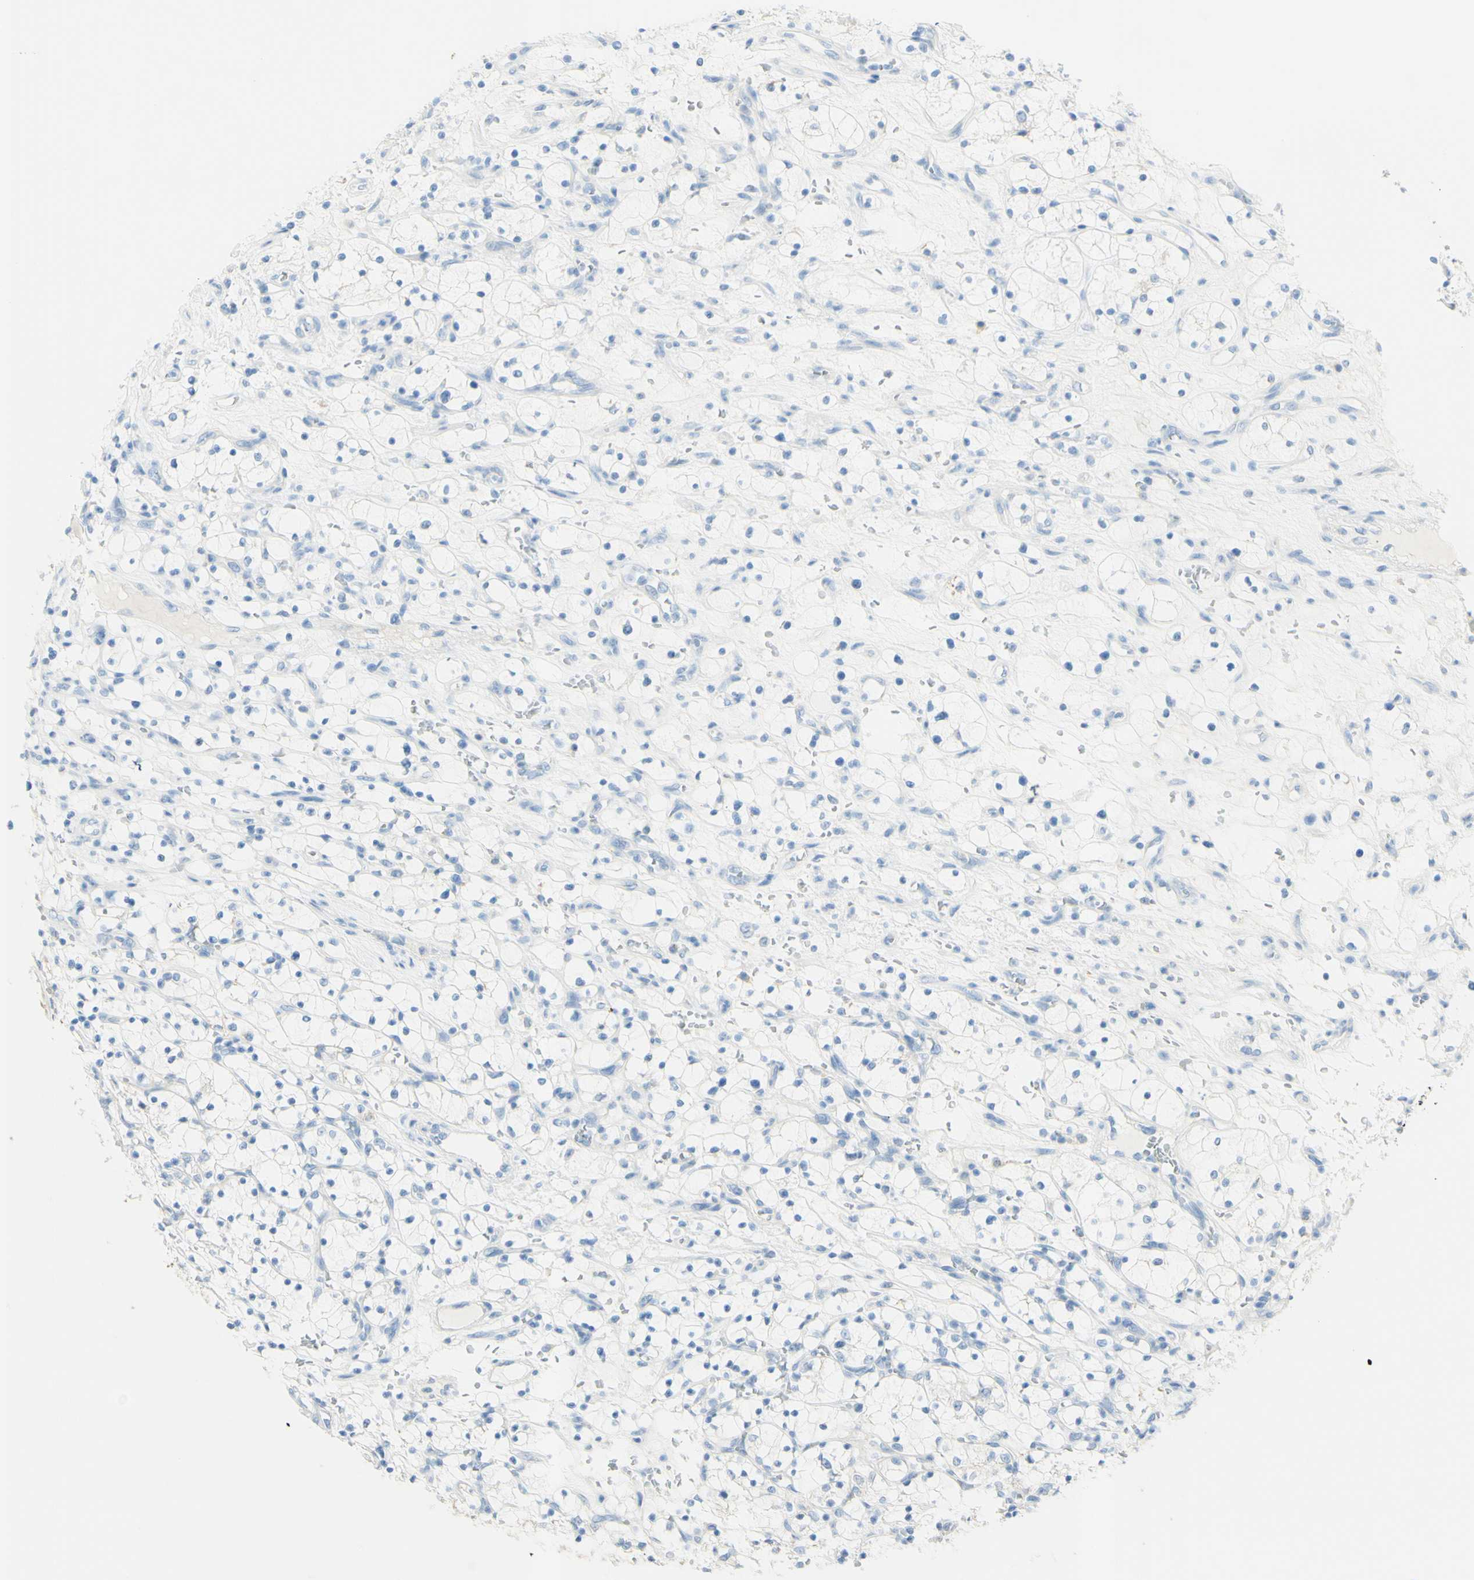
{"staining": {"intensity": "negative", "quantity": "none", "location": "none"}, "tissue": "renal cancer", "cell_type": "Tumor cells", "image_type": "cancer", "snomed": [{"axis": "morphology", "description": "Adenocarcinoma, NOS"}, {"axis": "topography", "description": "Kidney"}], "caption": "DAB immunohistochemical staining of human renal cancer (adenocarcinoma) displays no significant positivity in tumor cells.", "gene": "TSPAN1", "patient": {"sex": "female", "age": 69}}